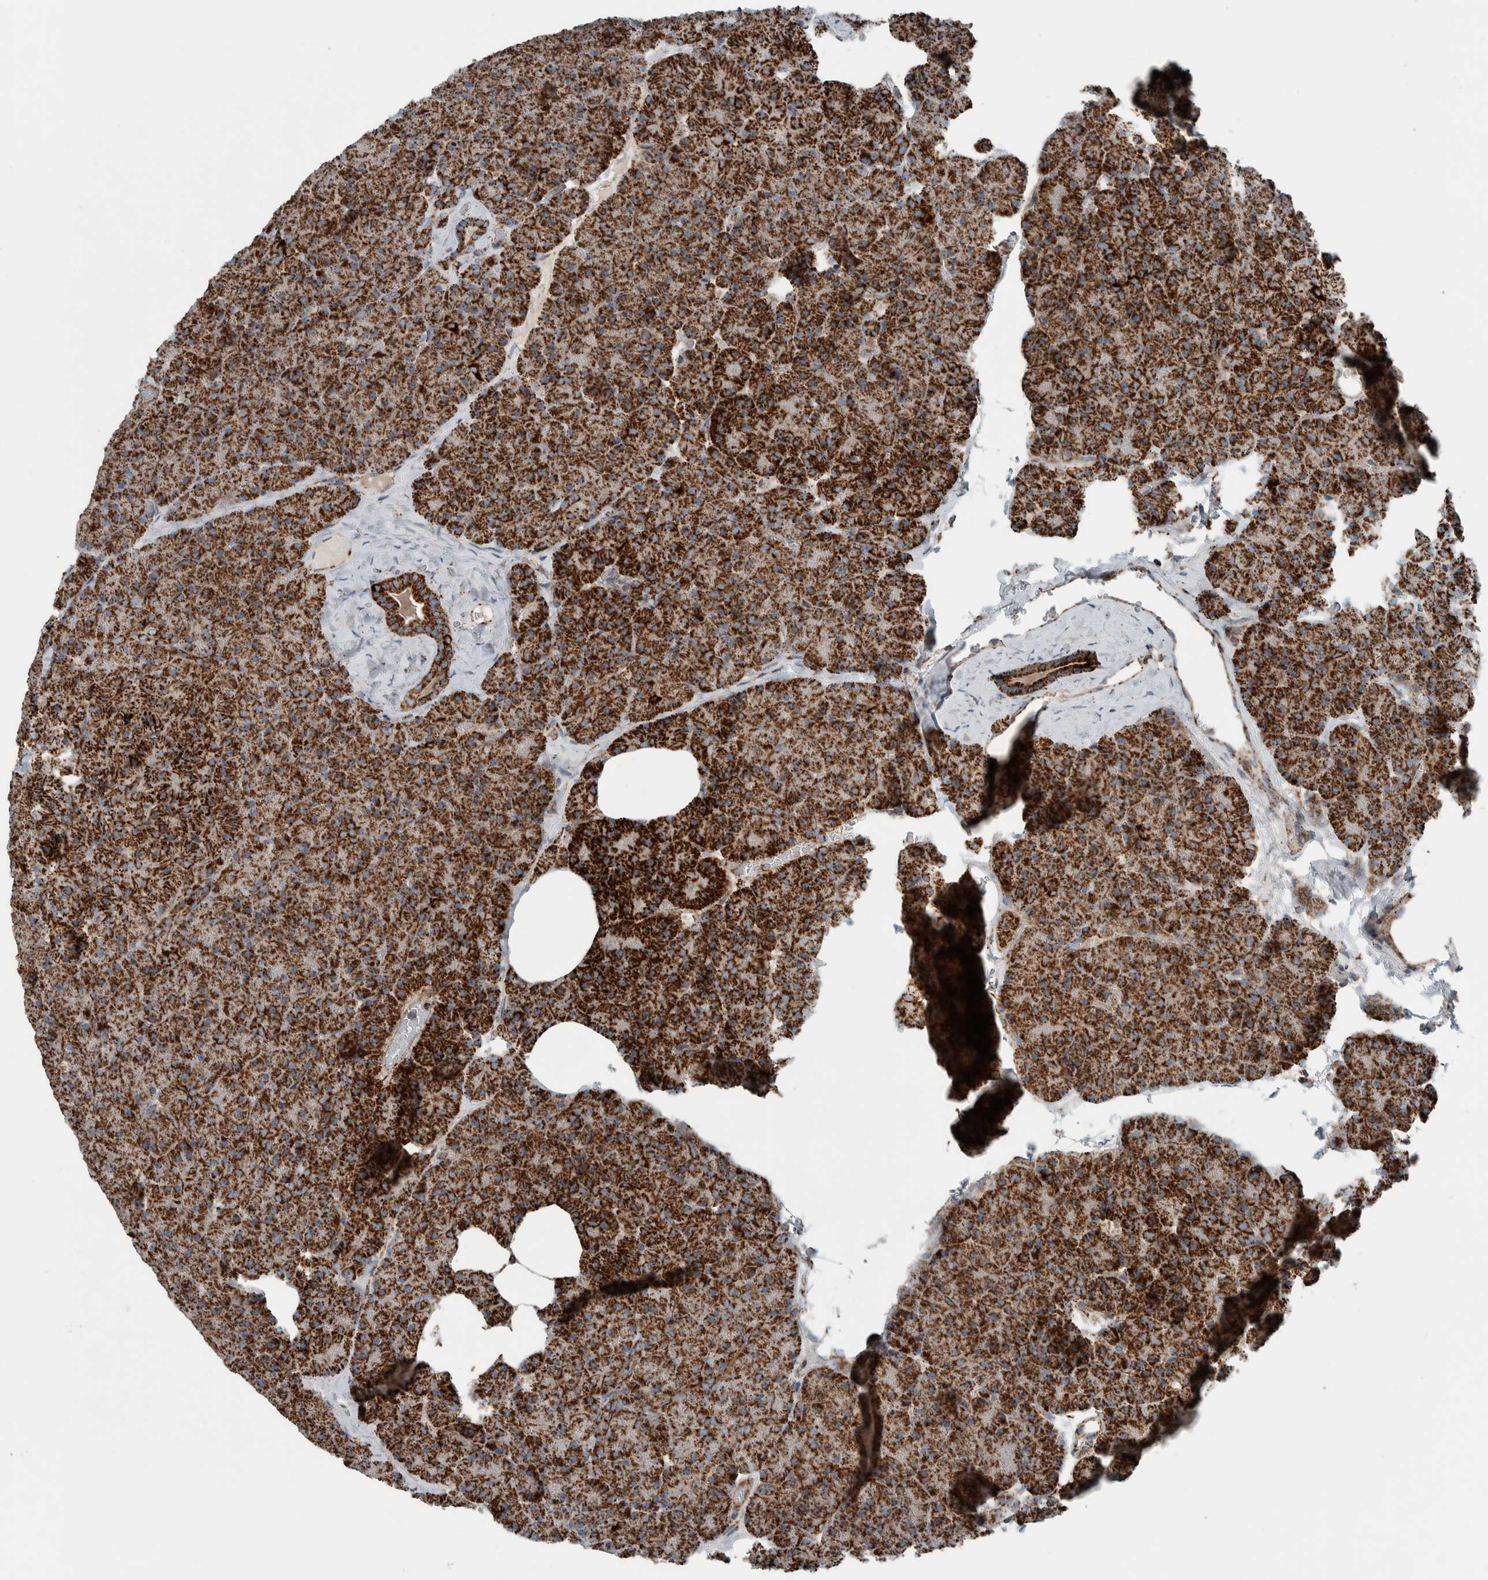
{"staining": {"intensity": "strong", "quantity": ">75%", "location": "cytoplasmic/membranous"}, "tissue": "pancreas", "cell_type": "Exocrine glandular cells", "image_type": "normal", "snomed": [{"axis": "morphology", "description": "Normal tissue, NOS"}, {"axis": "morphology", "description": "Carcinoid, malignant, NOS"}, {"axis": "topography", "description": "Pancreas"}], "caption": "Immunohistochemistry (IHC) histopathology image of benign human pancreas stained for a protein (brown), which displays high levels of strong cytoplasmic/membranous positivity in approximately >75% of exocrine glandular cells.", "gene": "CNTROB", "patient": {"sex": "female", "age": 35}}